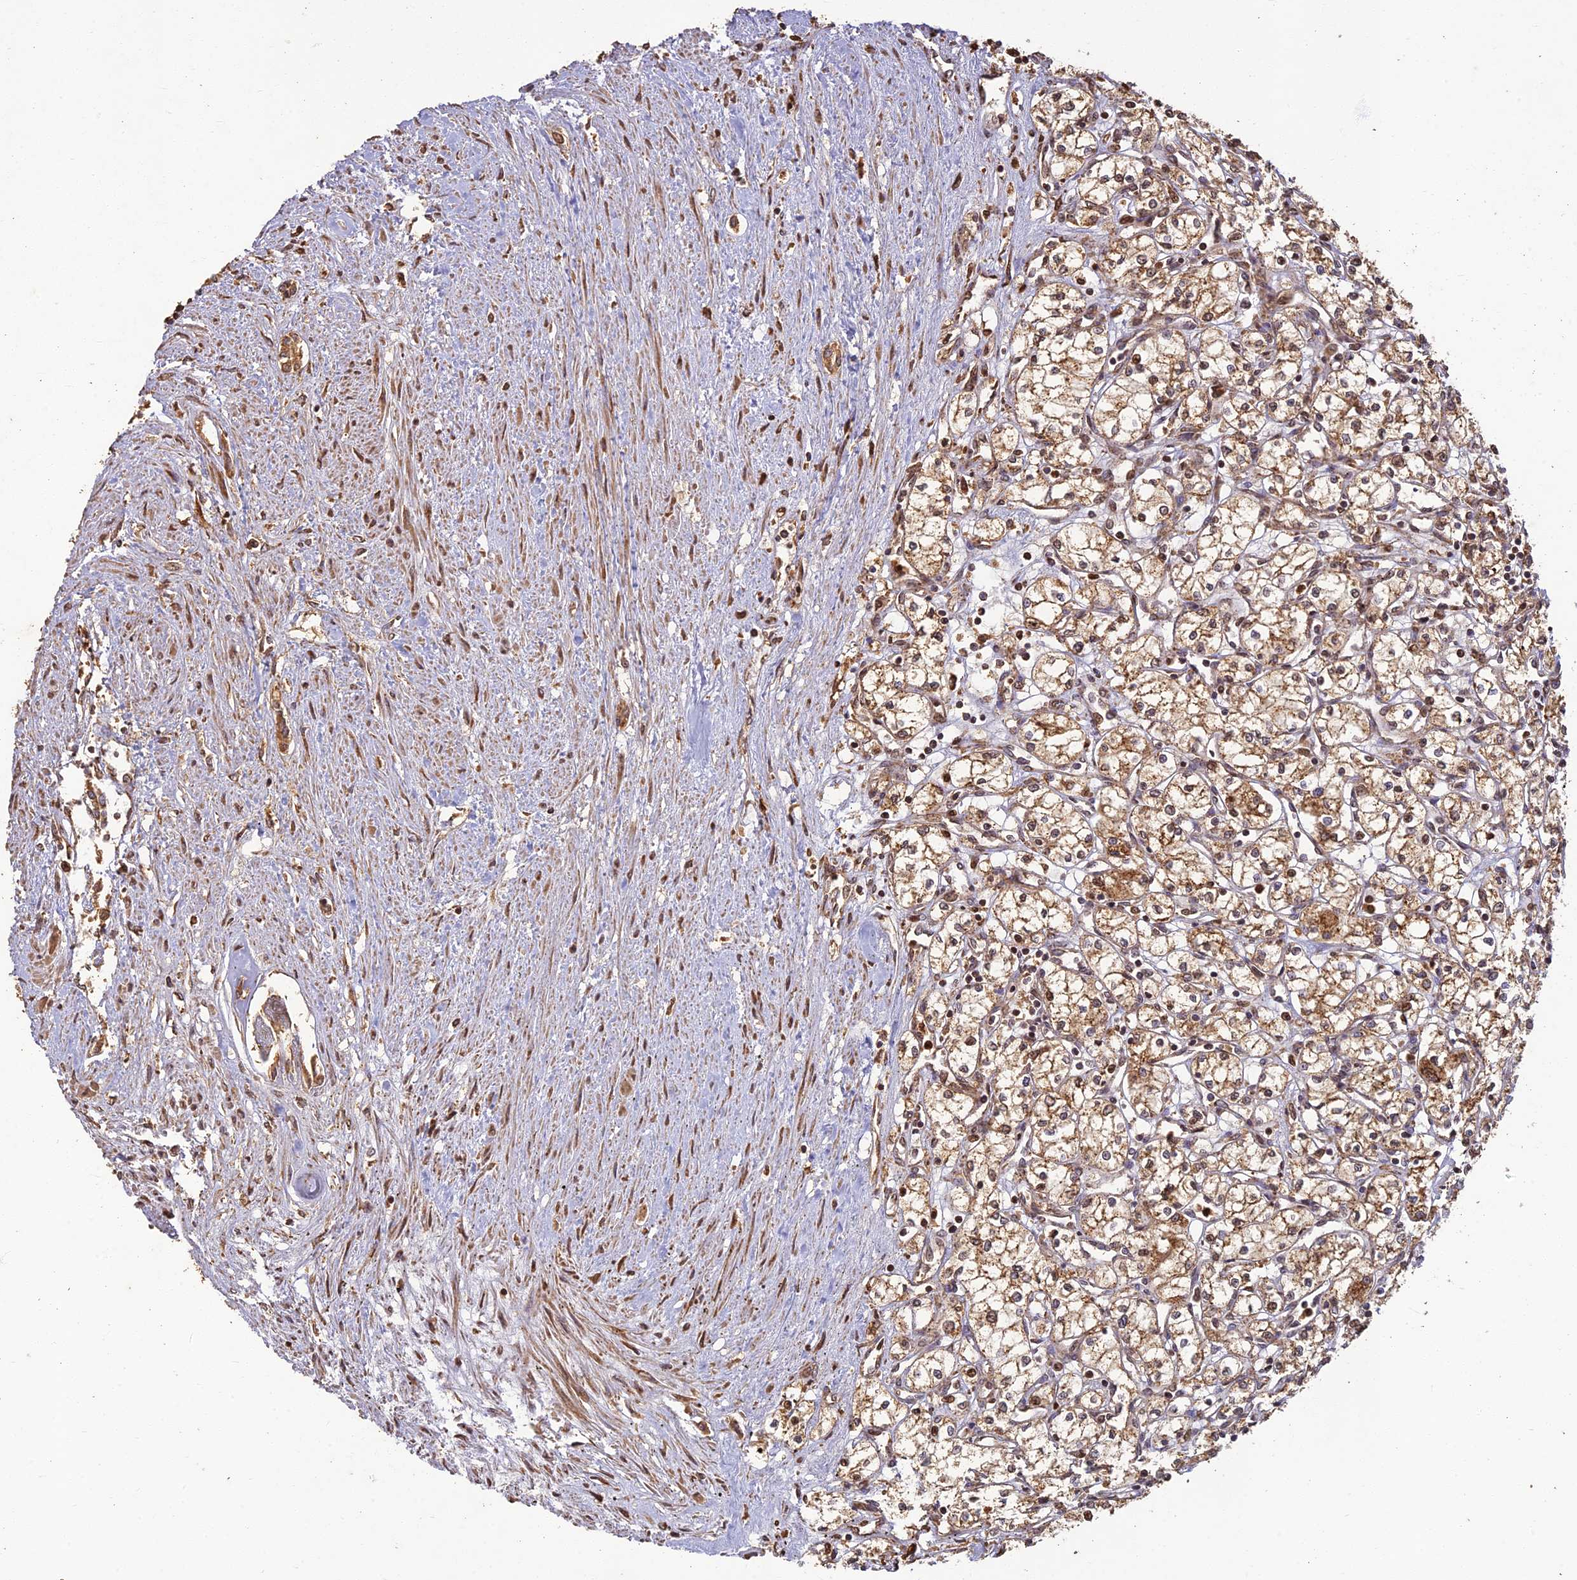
{"staining": {"intensity": "moderate", "quantity": ">75%", "location": "cytoplasmic/membranous"}, "tissue": "renal cancer", "cell_type": "Tumor cells", "image_type": "cancer", "snomed": [{"axis": "morphology", "description": "Adenocarcinoma, NOS"}, {"axis": "topography", "description": "Kidney"}], "caption": "IHC of renal adenocarcinoma shows medium levels of moderate cytoplasmic/membranous staining in approximately >75% of tumor cells.", "gene": "CORO1C", "patient": {"sex": "male", "age": 59}}